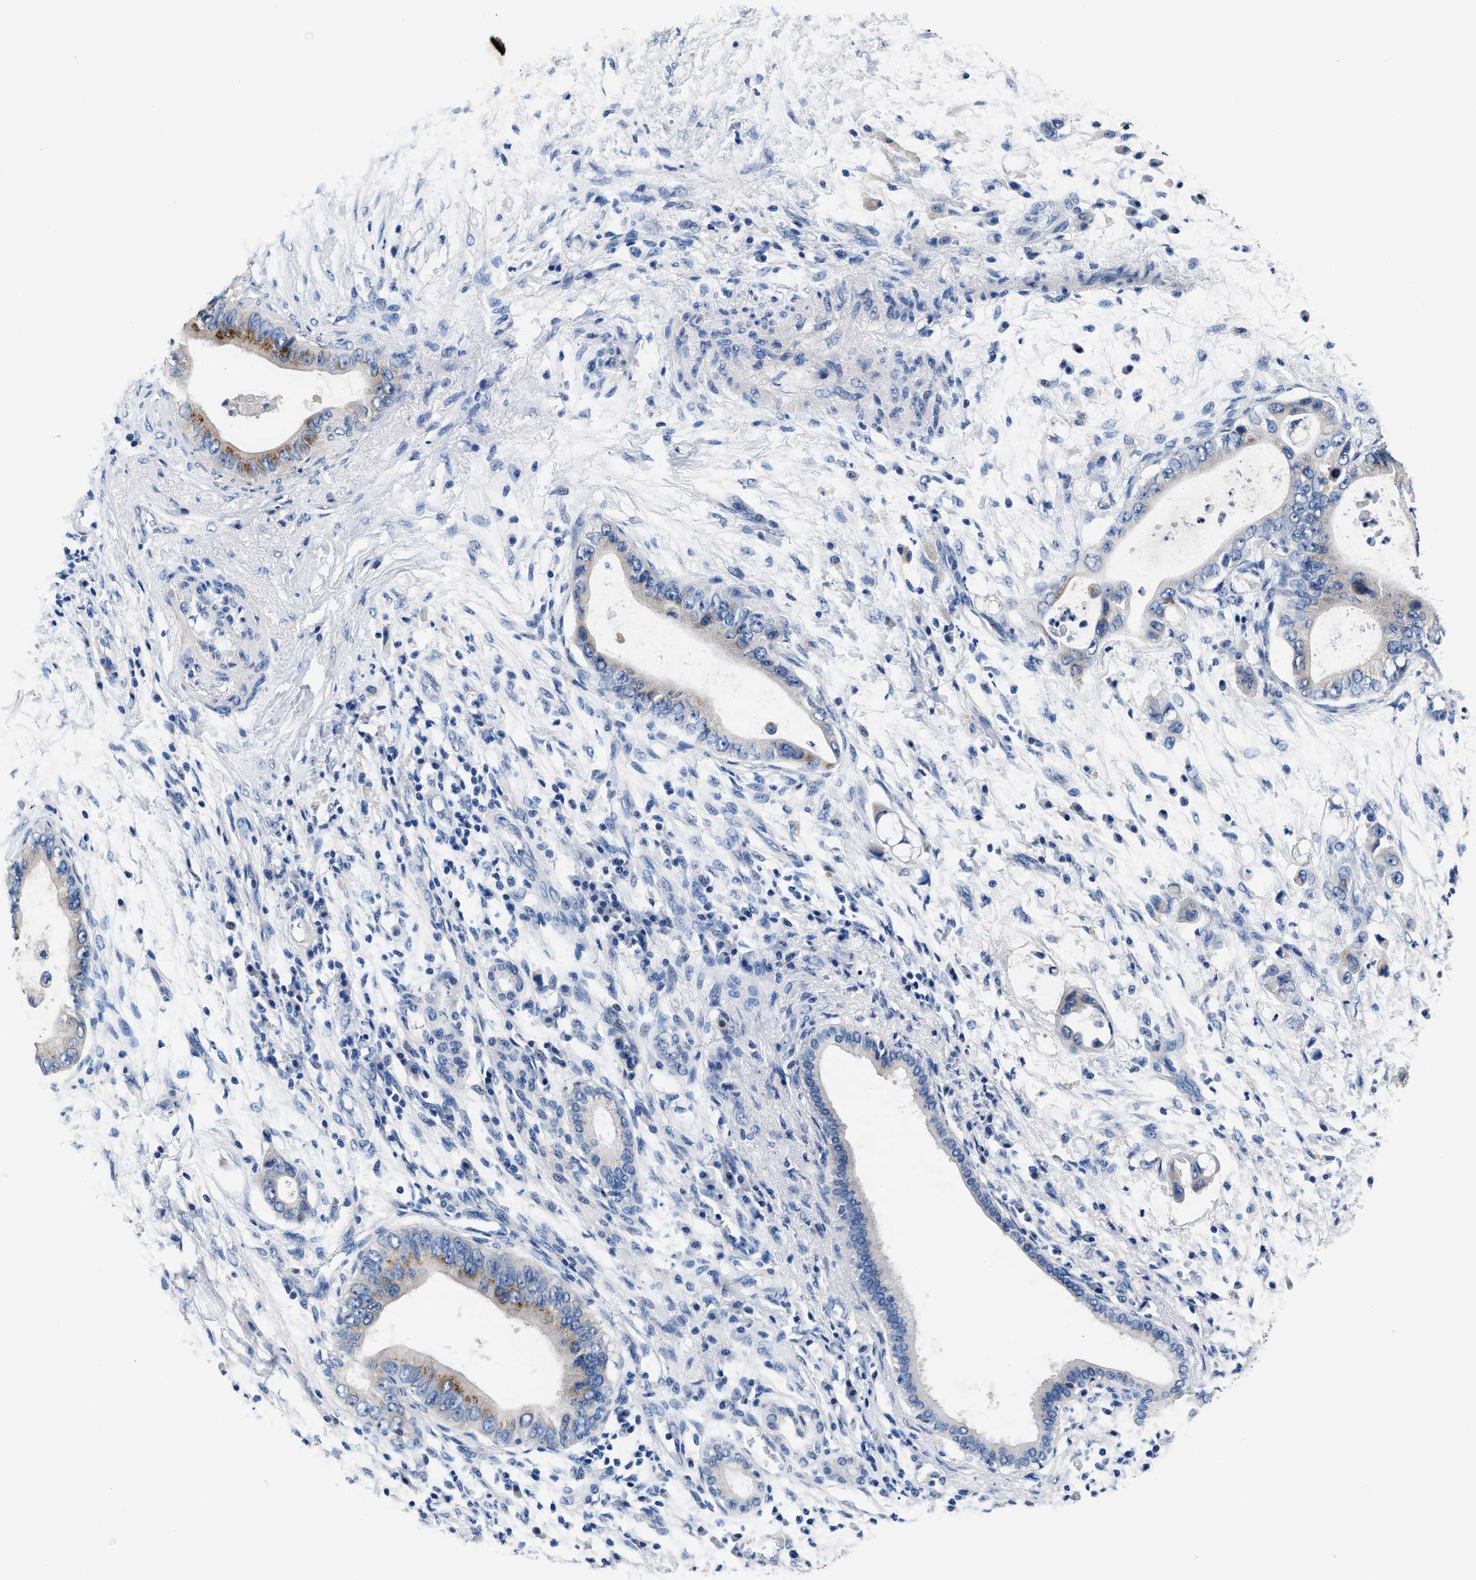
{"staining": {"intensity": "moderate", "quantity": "25%-75%", "location": "cytoplasmic/membranous"}, "tissue": "pancreatic cancer", "cell_type": "Tumor cells", "image_type": "cancer", "snomed": [{"axis": "morphology", "description": "Adenocarcinoma, NOS"}, {"axis": "topography", "description": "Pancreas"}], "caption": "Immunohistochemistry micrograph of human pancreatic cancer stained for a protein (brown), which reveals medium levels of moderate cytoplasmic/membranous expression in about 25%-75% of tumor cells.", "gene": "GSTM1", "patient": {"sex": "male", "age": 77}}